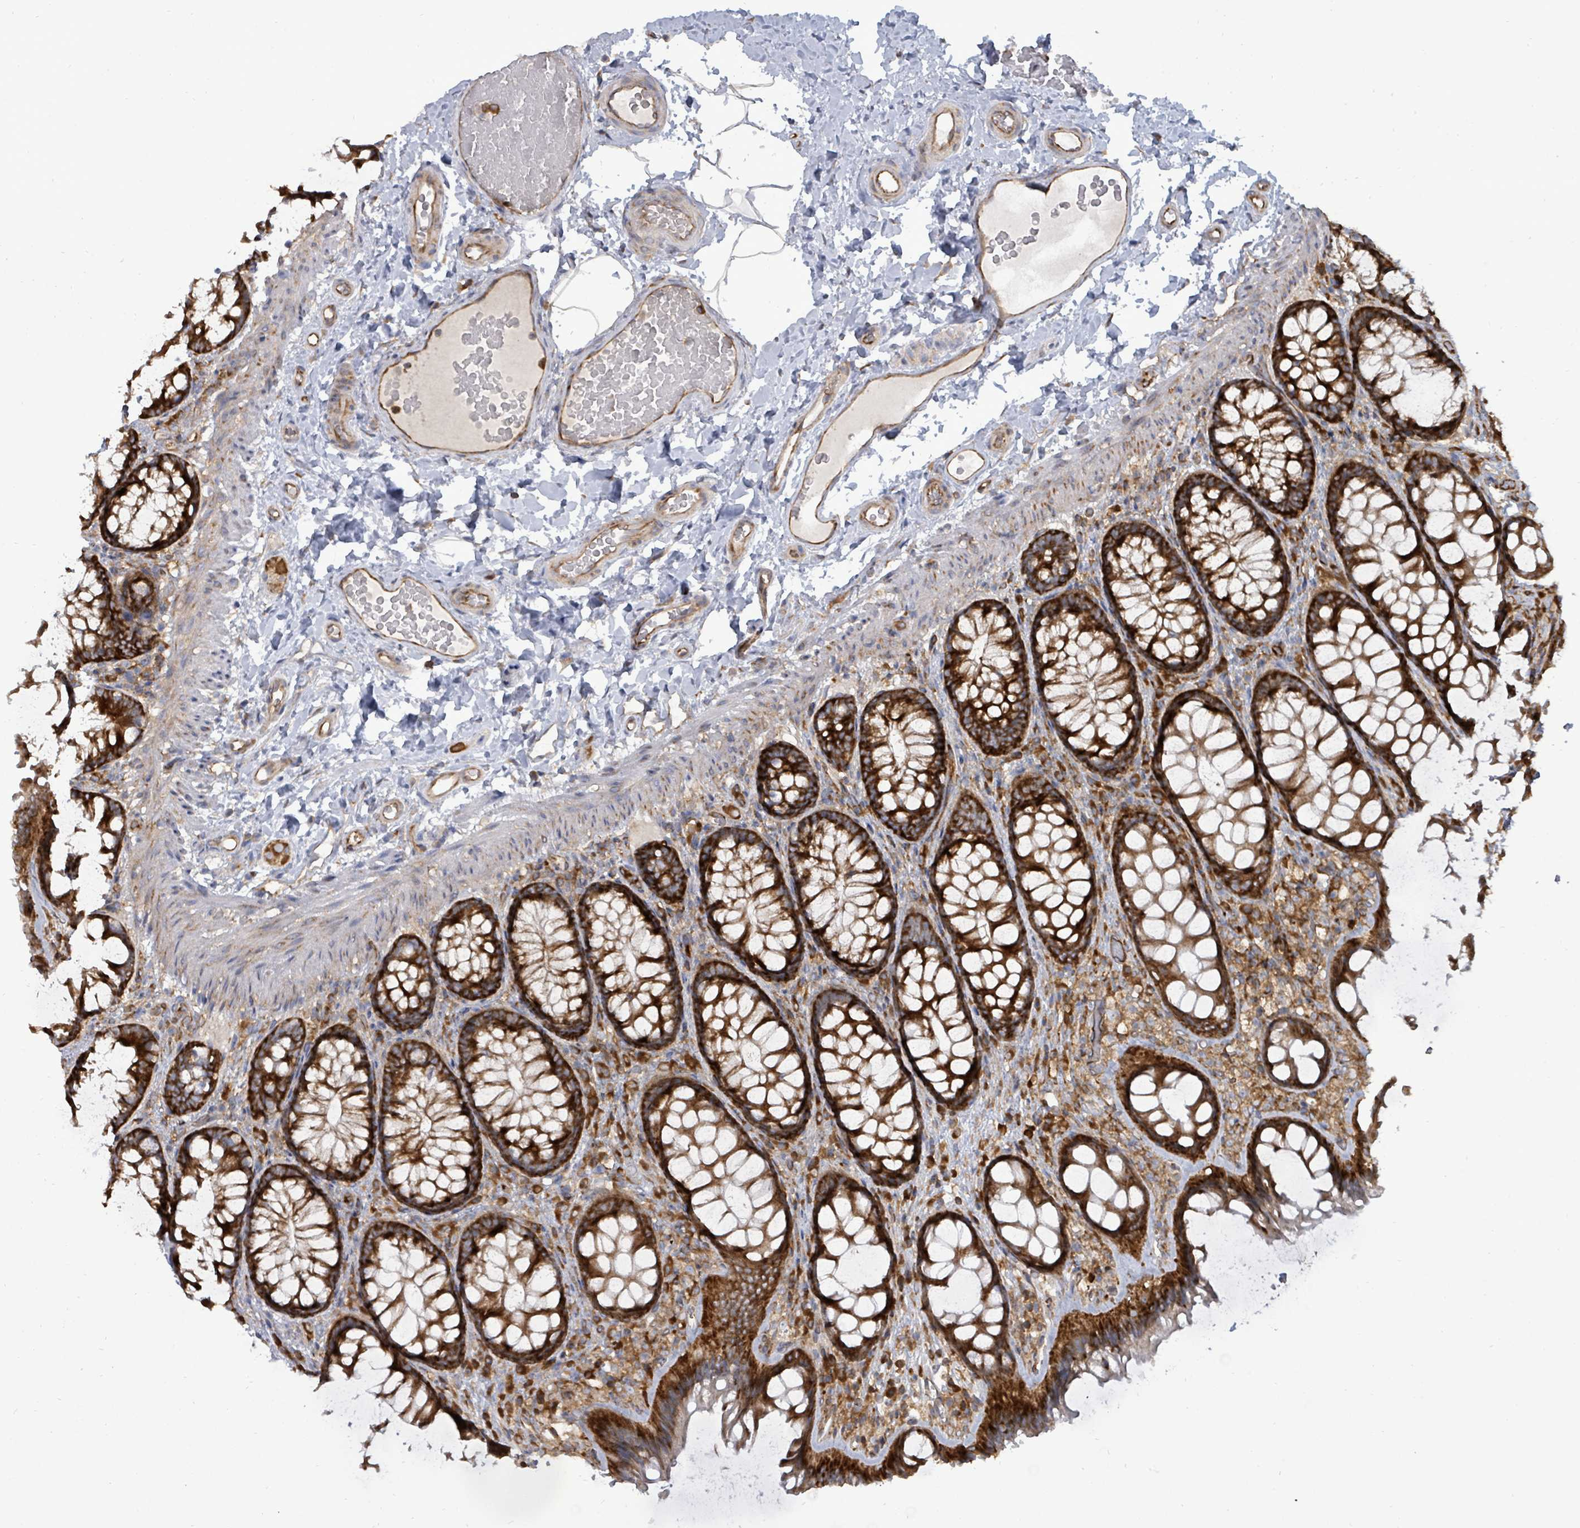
{"staining": {"intensity": "moderate", "quantity": "25%-75%", "location": "cytoplasmic/membranous"}, "tissue": "colon", "cell_type": "Endothelial cells", "image_type": "normal", "snomed": [{"axis": "morphology", "description": "Normal tissue, NOS"}, {"axis": "topography", "description": "Colon"}], "caption": "Immunohistochemistry (IHC) (DAB (3,3'-diaminobenzidine)) staining of unremarkable colon reveals moderate cytoplasmic/membranous protein positivity in approximately 25%-75% of endothelial cells.", "gene": "EIF3CL", "patient": {"sex": "male", "age": 46}}